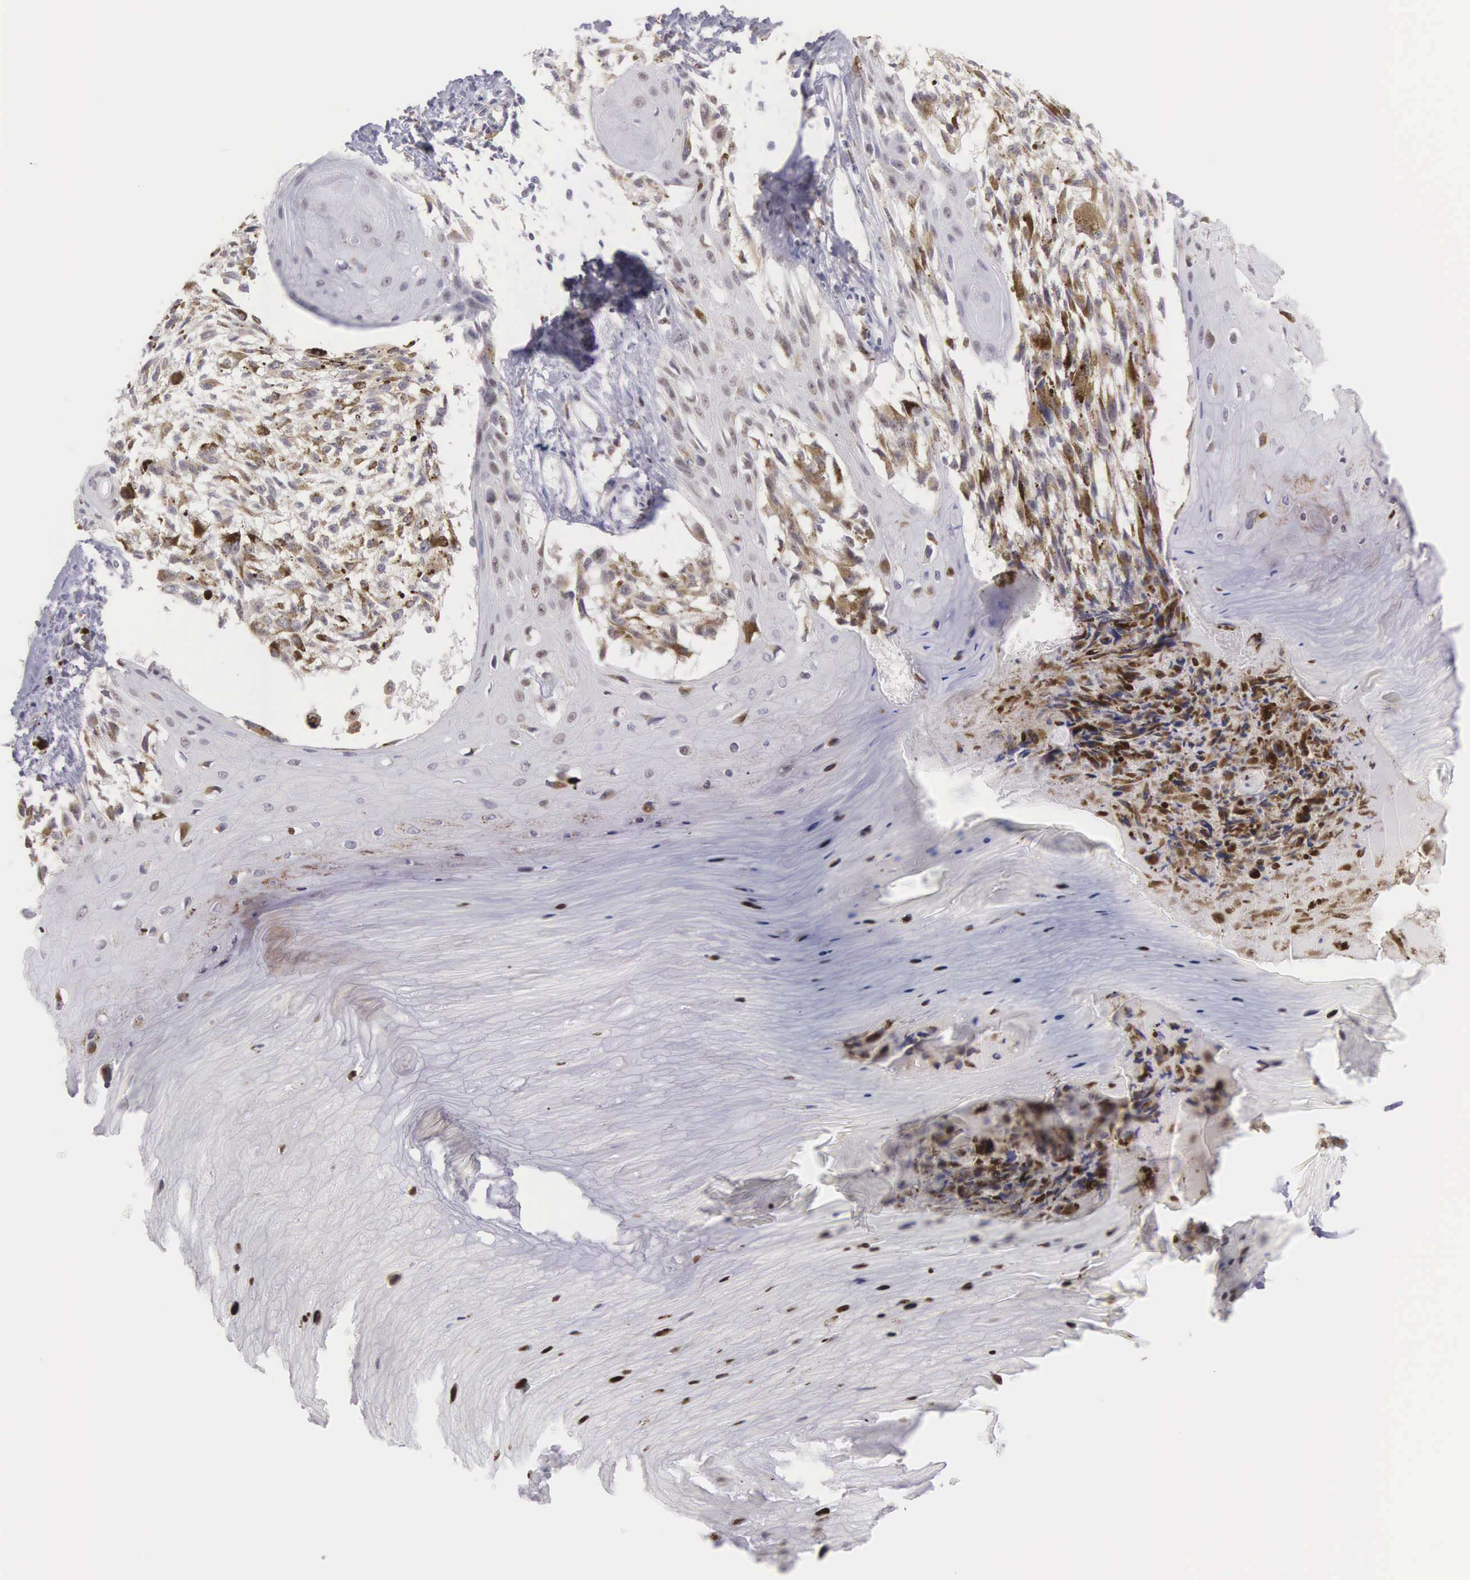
{"staining": {"intensity": "negative", "quantity": "none", "location": "none"}, "tissue": "melanoma", "cell_type": "Tumor cells", "image_type": "cancer", "snomed": [{"axis": "morphology", "description": "Malignant melanoma, NOS"}, {"axis": "topography", "description": "Skin"}], "caption": "This is a image of IHC staining of melanoma, which shows no staining in tumor cells.", "gene": "GRK3", "patient": {"sex": "female", "age": 82}}